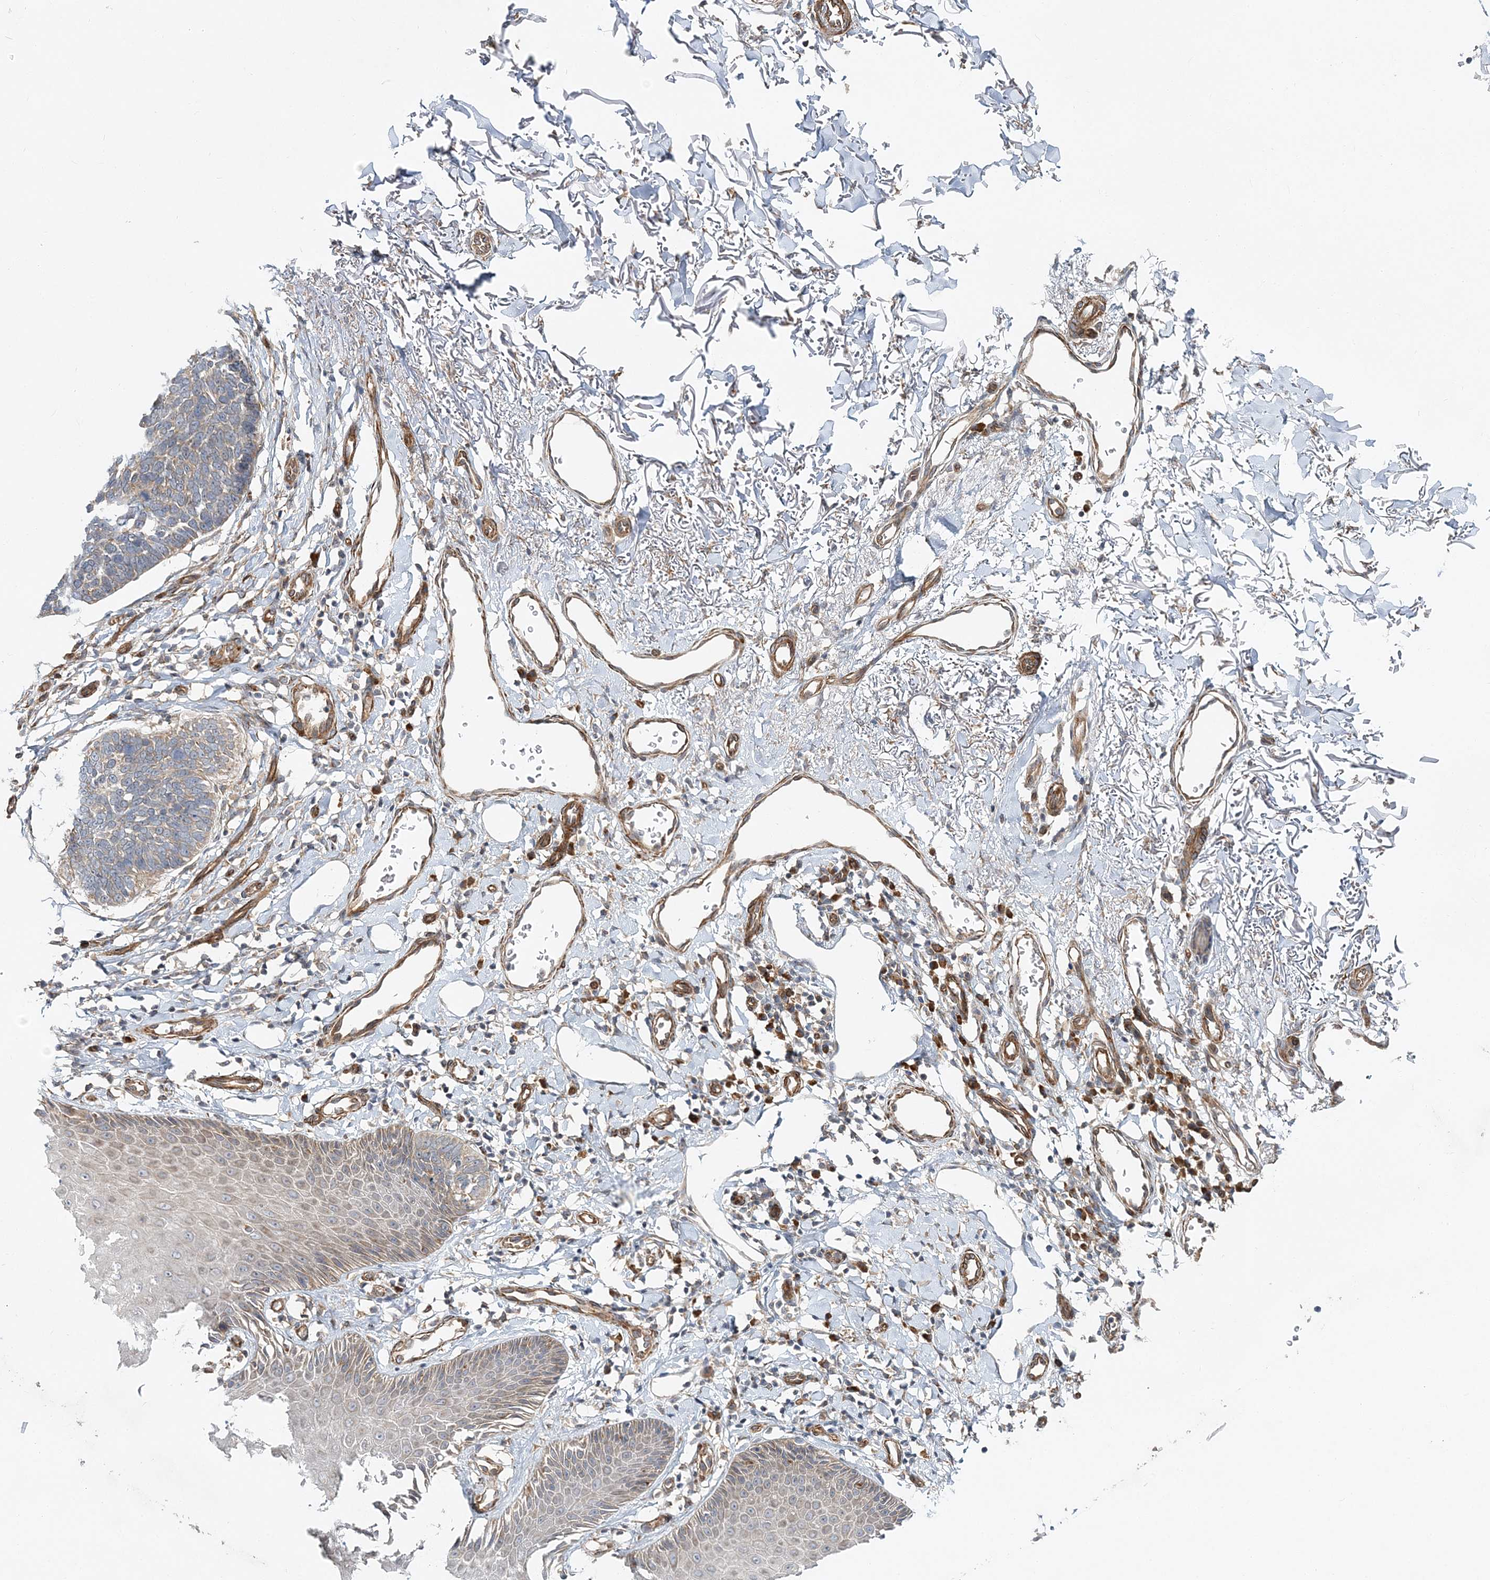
{"staining": {"intensity": "negative", "quantity": "none", "location": "none"}, "tissue": "skin cancer", "cell_type": "Tumor cells", "image_type": "cancer", "snomed": [{"axis": "morphology", "description": "Normal tissue, NOS"}, {"axis": "morphology", "description": "Basal cell carcinoma"}, {"axis": "topography", "description": "Skin"}], "caption": "The immunohistochemistry photomicrograph has no significant expression in tumor cells of skin basal cell carcinoma tissue.", "gene": "NBAS", "patient": {"sex": "male", "age": 77}}